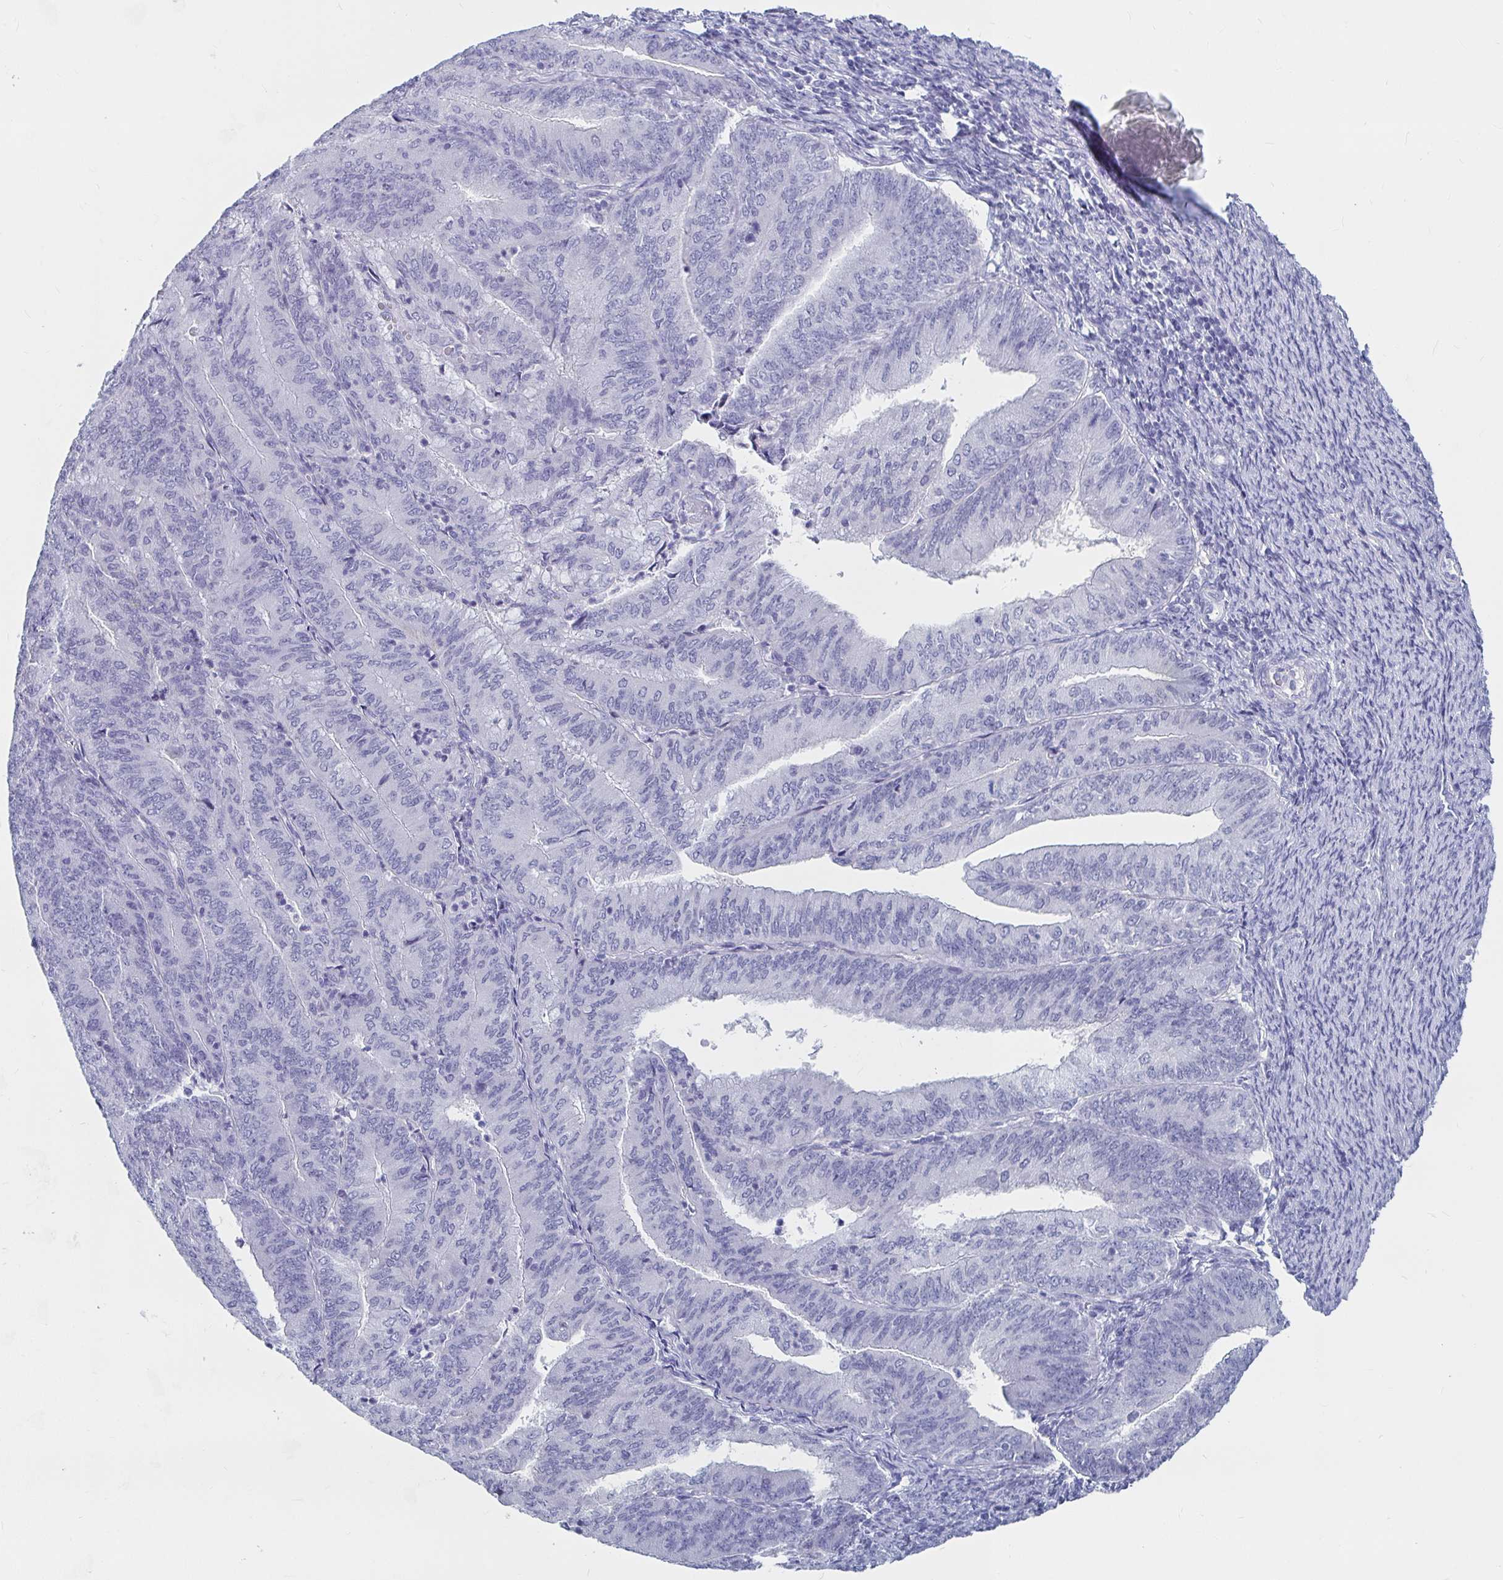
{"staining": {"intensity": "negative", "quantity": "none", "location": "none"}, "tissue": "endometrial cancer", "cell_type": "Tumor cells", "image_type": "cancer", "snomed": [{"axis": "morphology", "description": "Adenocarcinoma, NOS"}, {"axis": "topography", "description": "Endometrium"}], "caption": "DAB immunohistochemical staining of endometrial cancer (adenocarcinoma) reveals no significant positivity in tumor cells. (Brightfield microscopy of DAB immunohistochemistry at high magnification).", "gene": "CA9", "patient": {"sex": "female", "age": 57}}